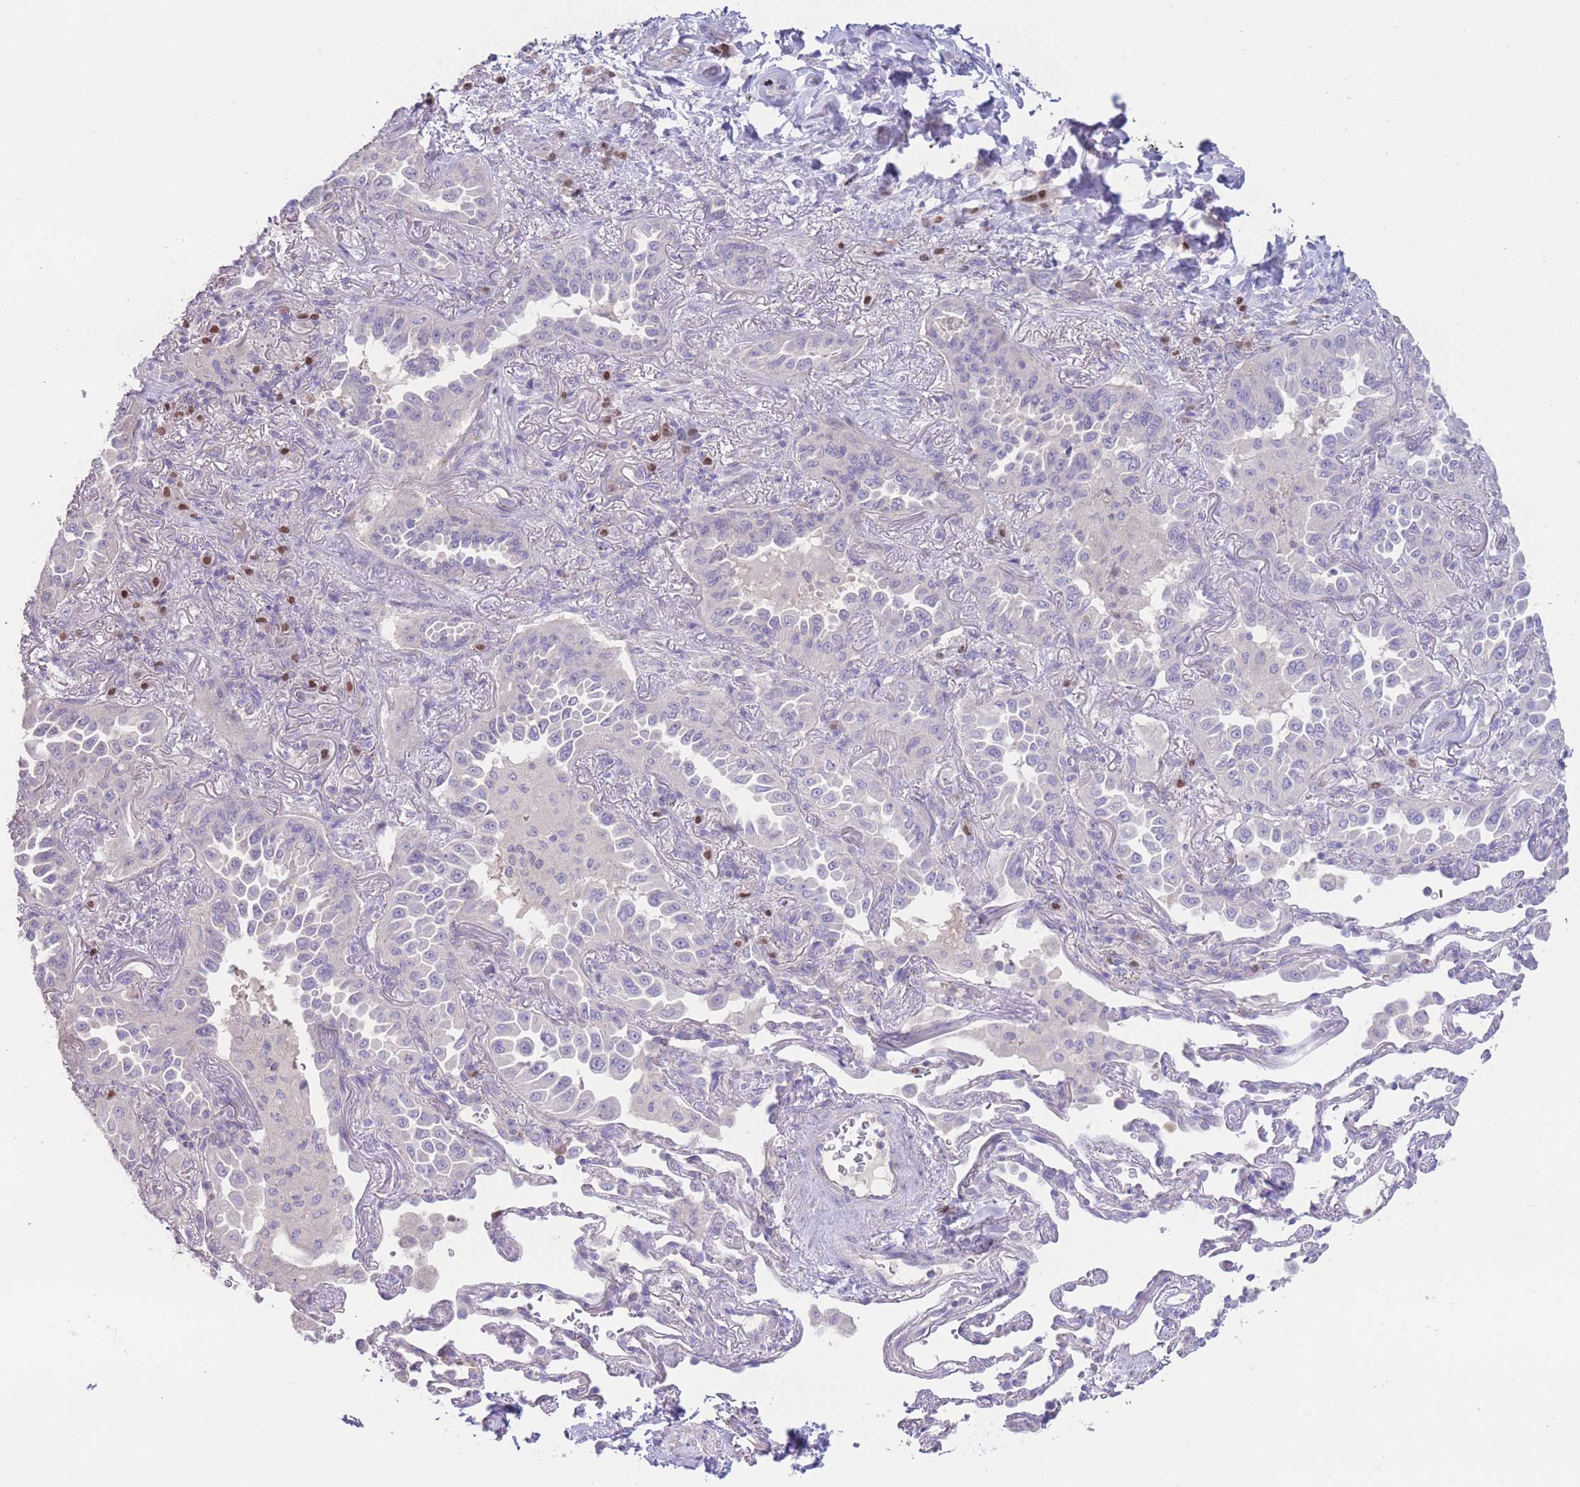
{"staining": {"intensity": "negative", "quantity": "none", "location": "none"}, "tissue": "lung cancer", "cell_type": "Tumor cells", "image_type": "cancer", "snomed": [{"axis": "morphology", "description": "Adenocarcinoma, NOS"}, {"axis": "topography", "description": "Lung"}], "caption": "Immunohistochemical staining of human lung adenocarcinoma shows no significant positivity in tumor cells.", "gene": "BHLHA15", "patient": {"sex": "female", "age": 69}}